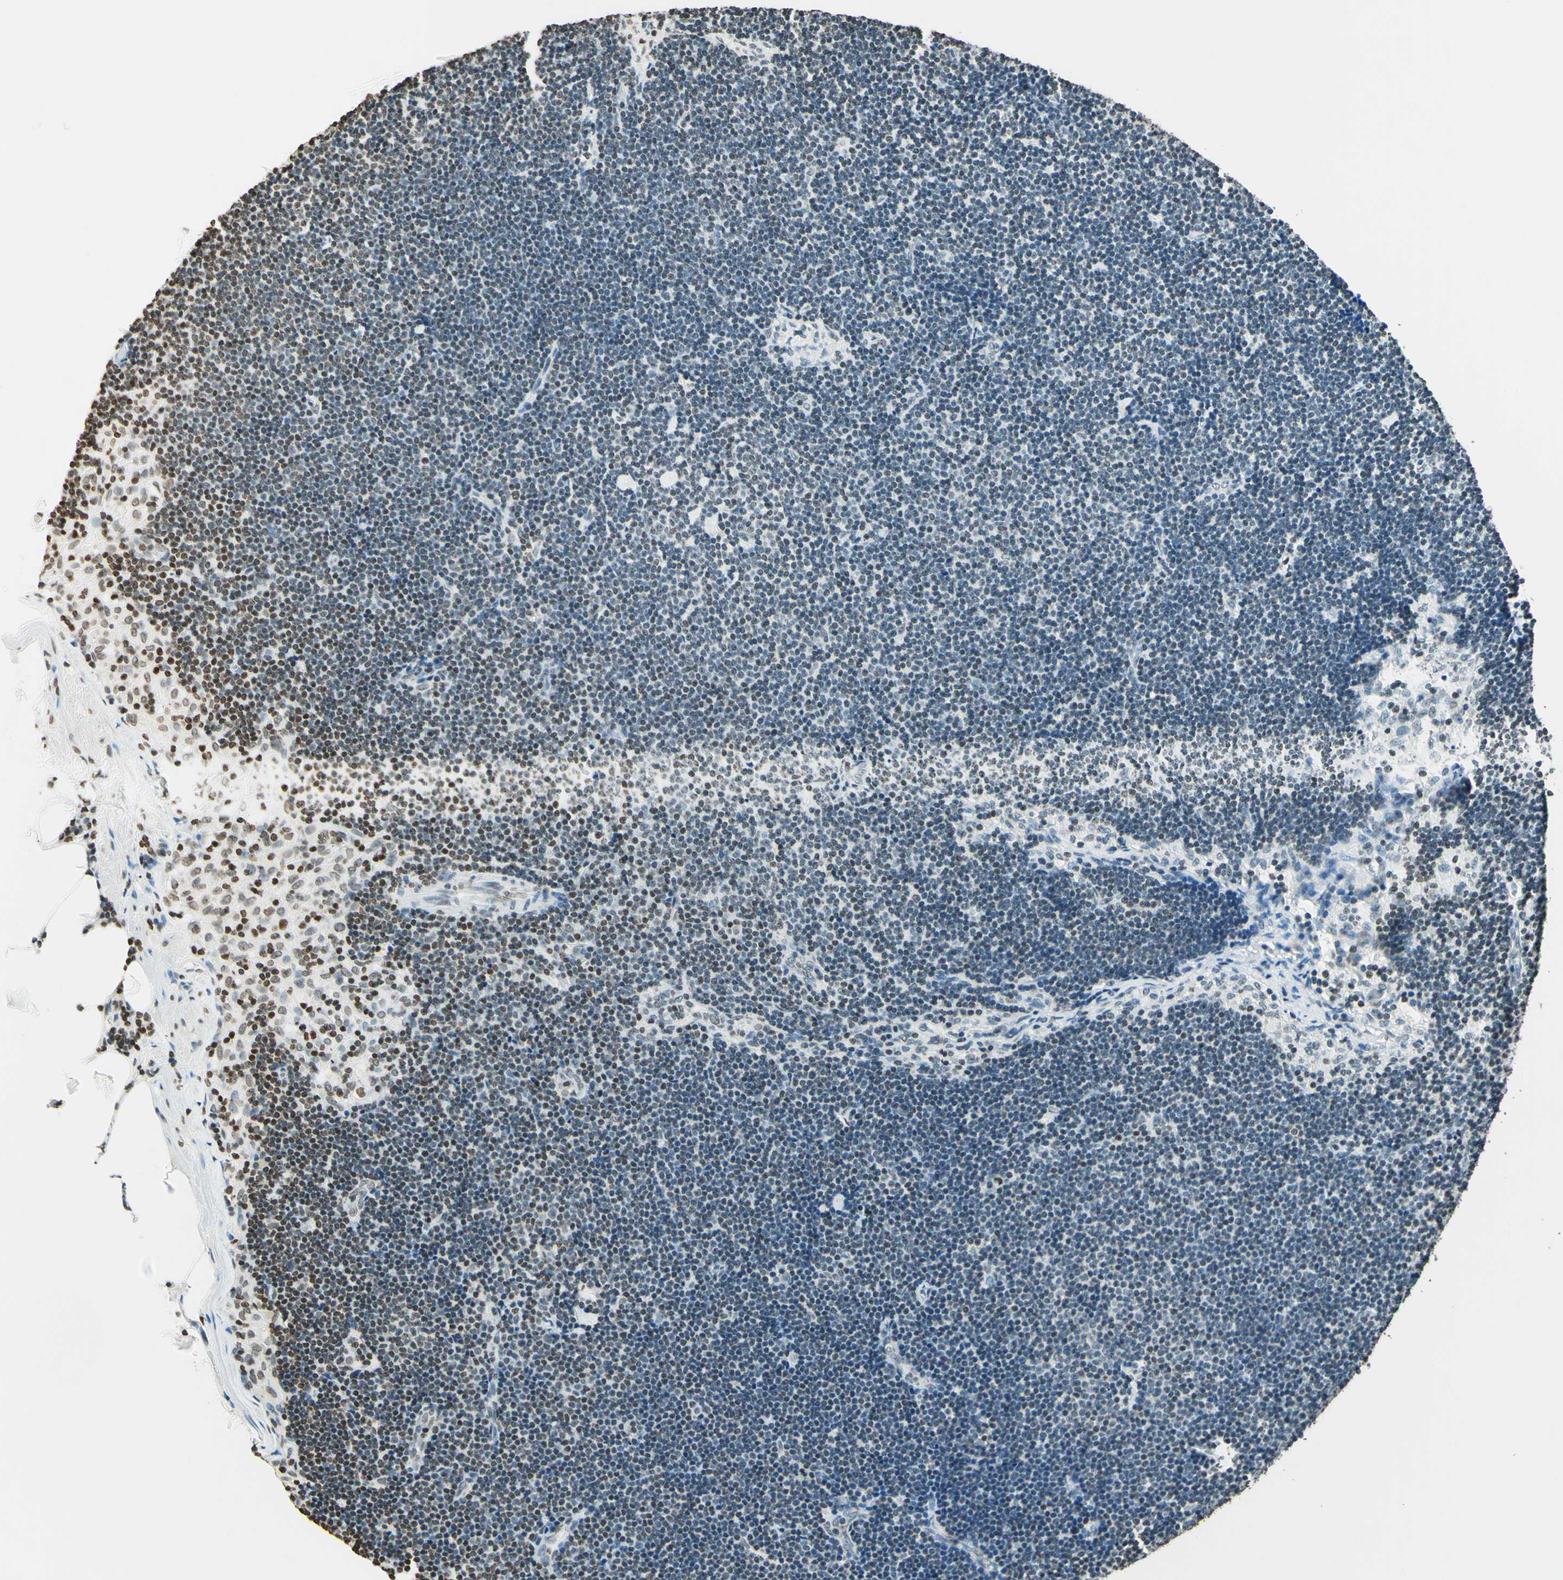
{"staining": {"intensity": "moderate", "quantity": "25%-75%", "location": "nuclear"}, "tissue": "lymph node", "cell_type": "Germinal center cells", "image_type": "normal", "snomed": [{"axis": "morphology", "description": "Normal tissue, NOS"}, {"axis": "topography", "description": "Lymph node"}], "caption": "IHC histopathology image of normal lymph node: human lymph node stained using immunohistochemistry displays medium levels of moderate protein expression localized specifically in the nuclear of germinal center cells, appearing as a nuclear brown color.", "gene": "MSH2", "patient": {"sex": "male", "age": 63}}